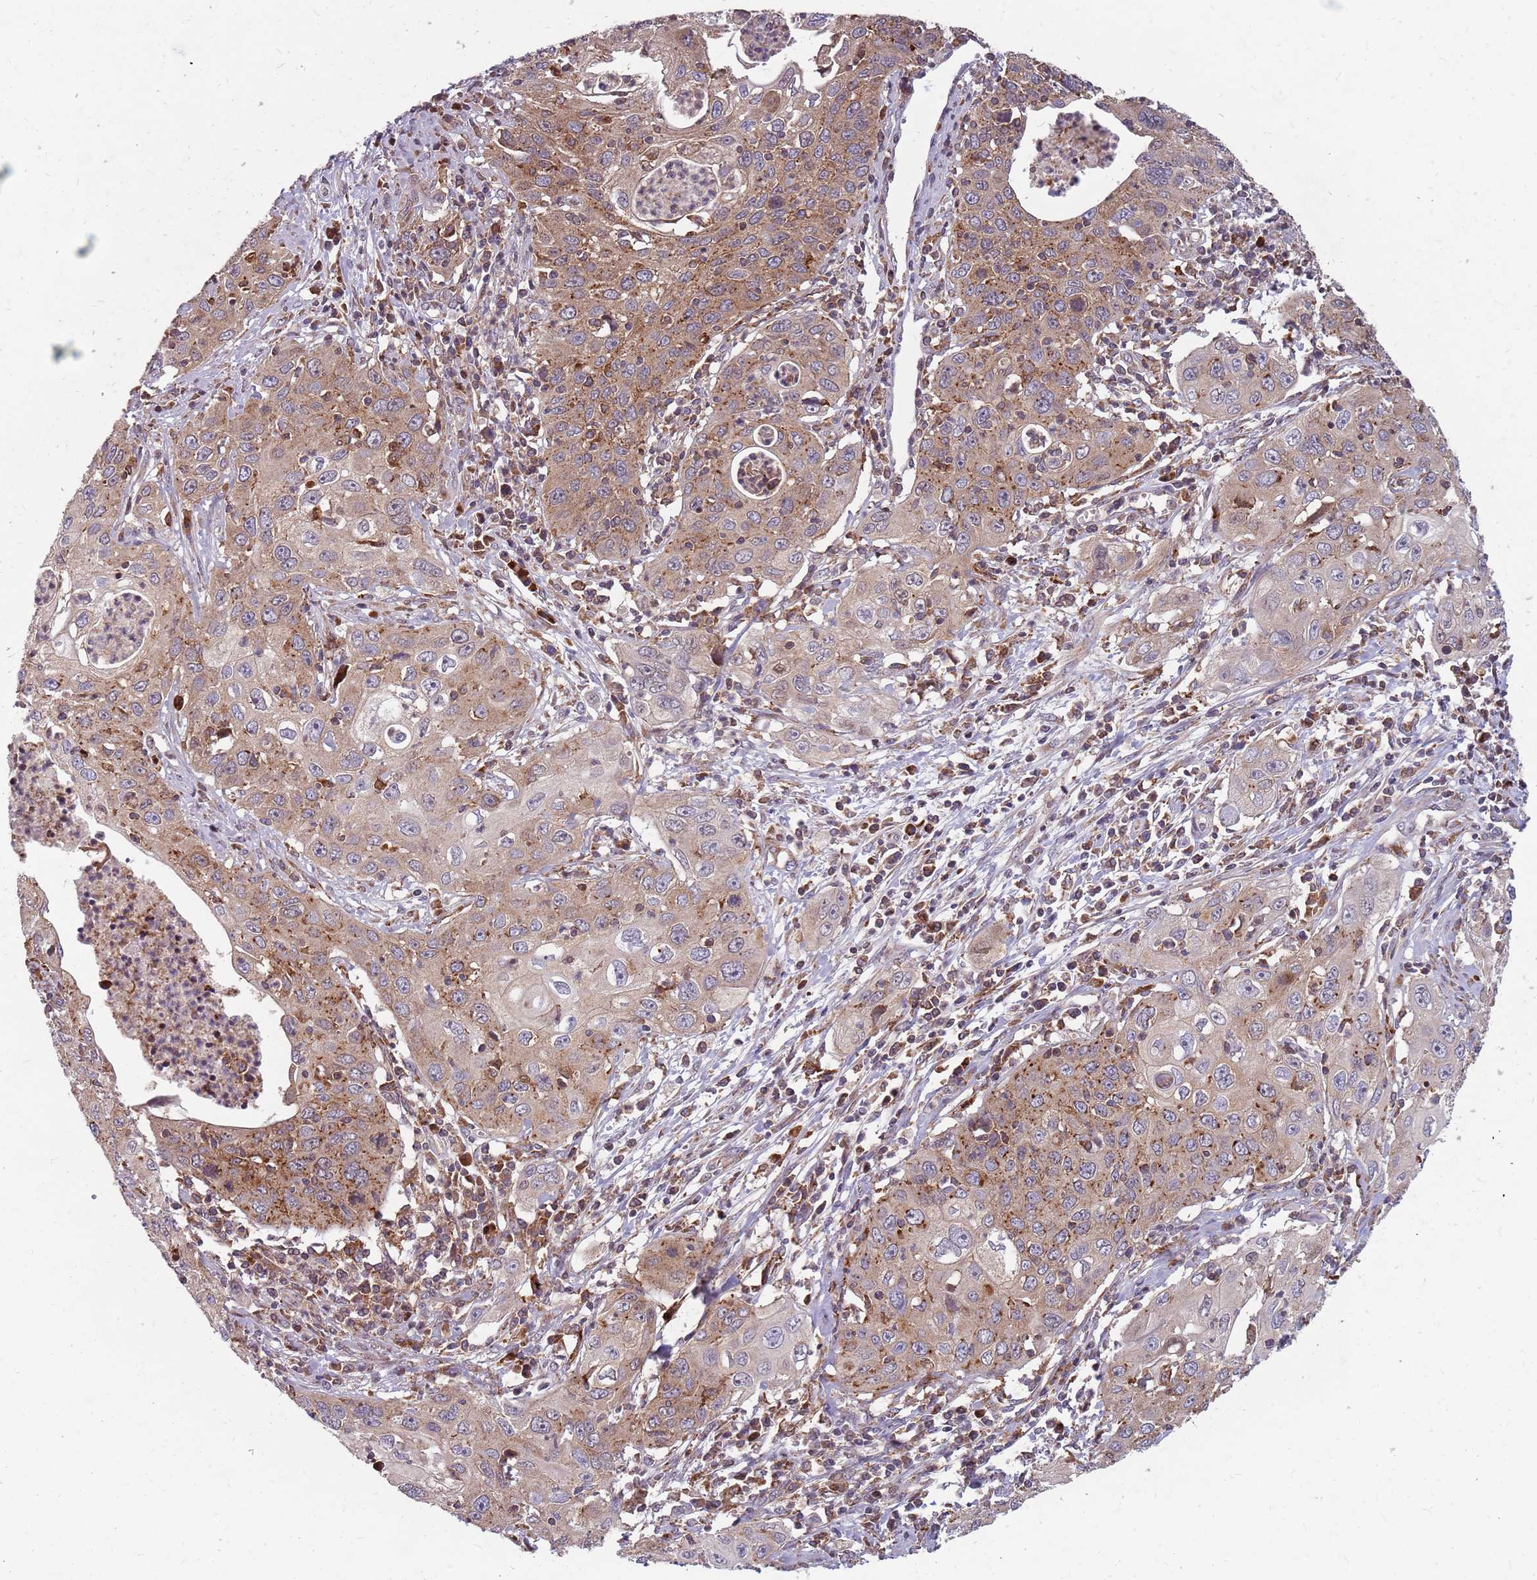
{"staining": {"intensity": "moderate", "quantity": "25%-75%", "location": "cytoplasmic/membranous"}, "tissue": "cervical cancer", "cell_type": "Tumor cells", "image_type": "cancer", "snomed": [{"axis": "morphology", "description": "Squamous cell carcinoma, NOS"}, {"axis": "topography", "description": "Cervix"}], "caption": "Immunohistochemical staining of human cervical cancer (squamous cell carcinoma) demonstrates moderate cytoplasmic/membranous protein expression in about 25%-75% of tumor cells. Nuclei are stained in blue.", "gene": "NME4", "patient": {"sex": "female", "age": 36}}